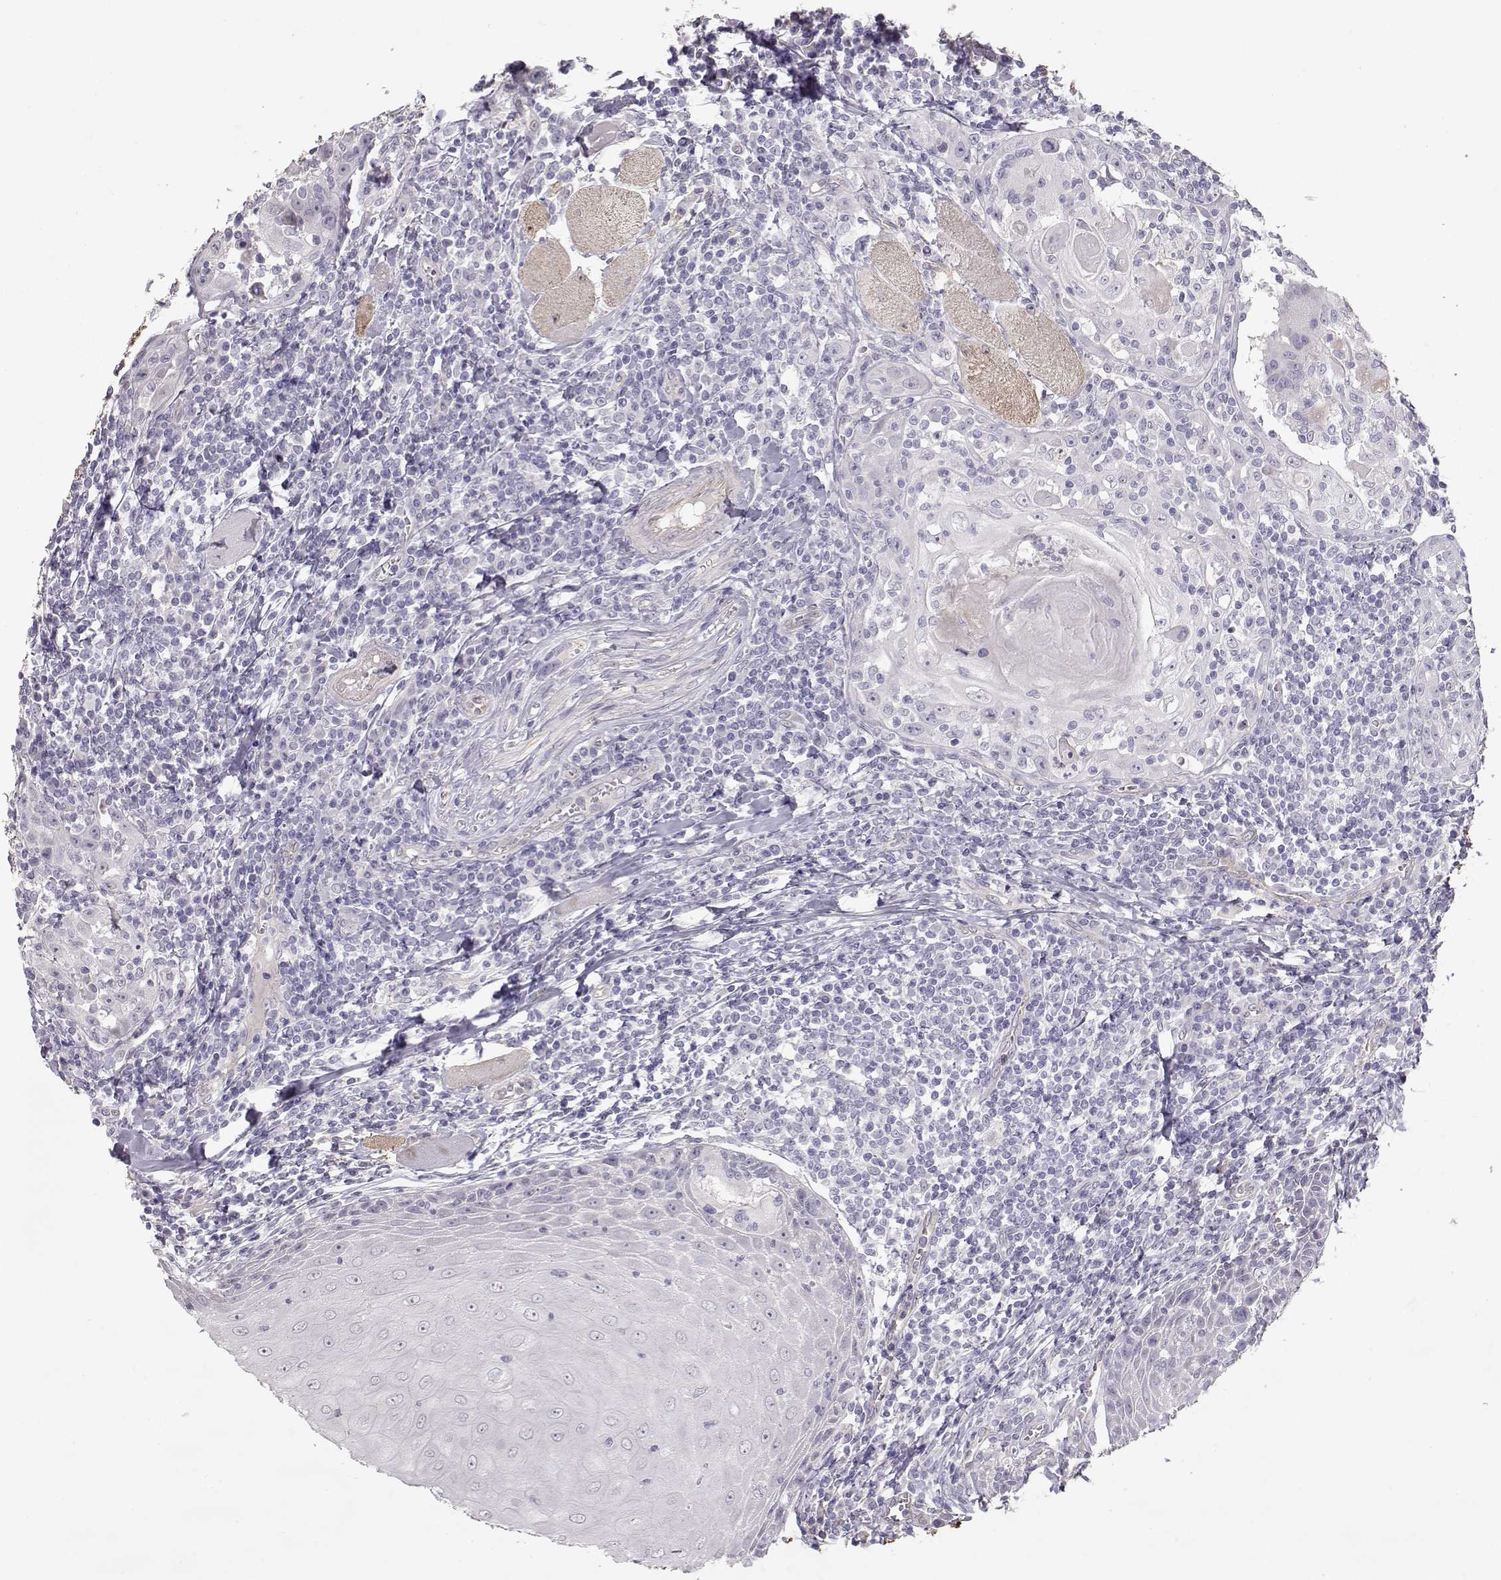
{"staining": {"intensity": "negative", "quantity": "none", "location": "none"}, "tissue": "head and neck cancer", "cell_type": "Tumor cells", "image_type": "cancer", "snomed": [{"axis": "morphology", "description": "Normal tissue, NOS"}, {"axis": "morphology", "description": "Squamous cell carcinoma, NOS"}, {"axis": "topography", "description": "Oral tissue"}, {"axis": "topography", "description": "Head-Neck"}], "caption": "Head and neck cancer stained for a protein using immunohistochemistry exhibits no positivity tumor cells.", "gene": "SLC18A1", "patient": {"sex": "male", "age": 52}}